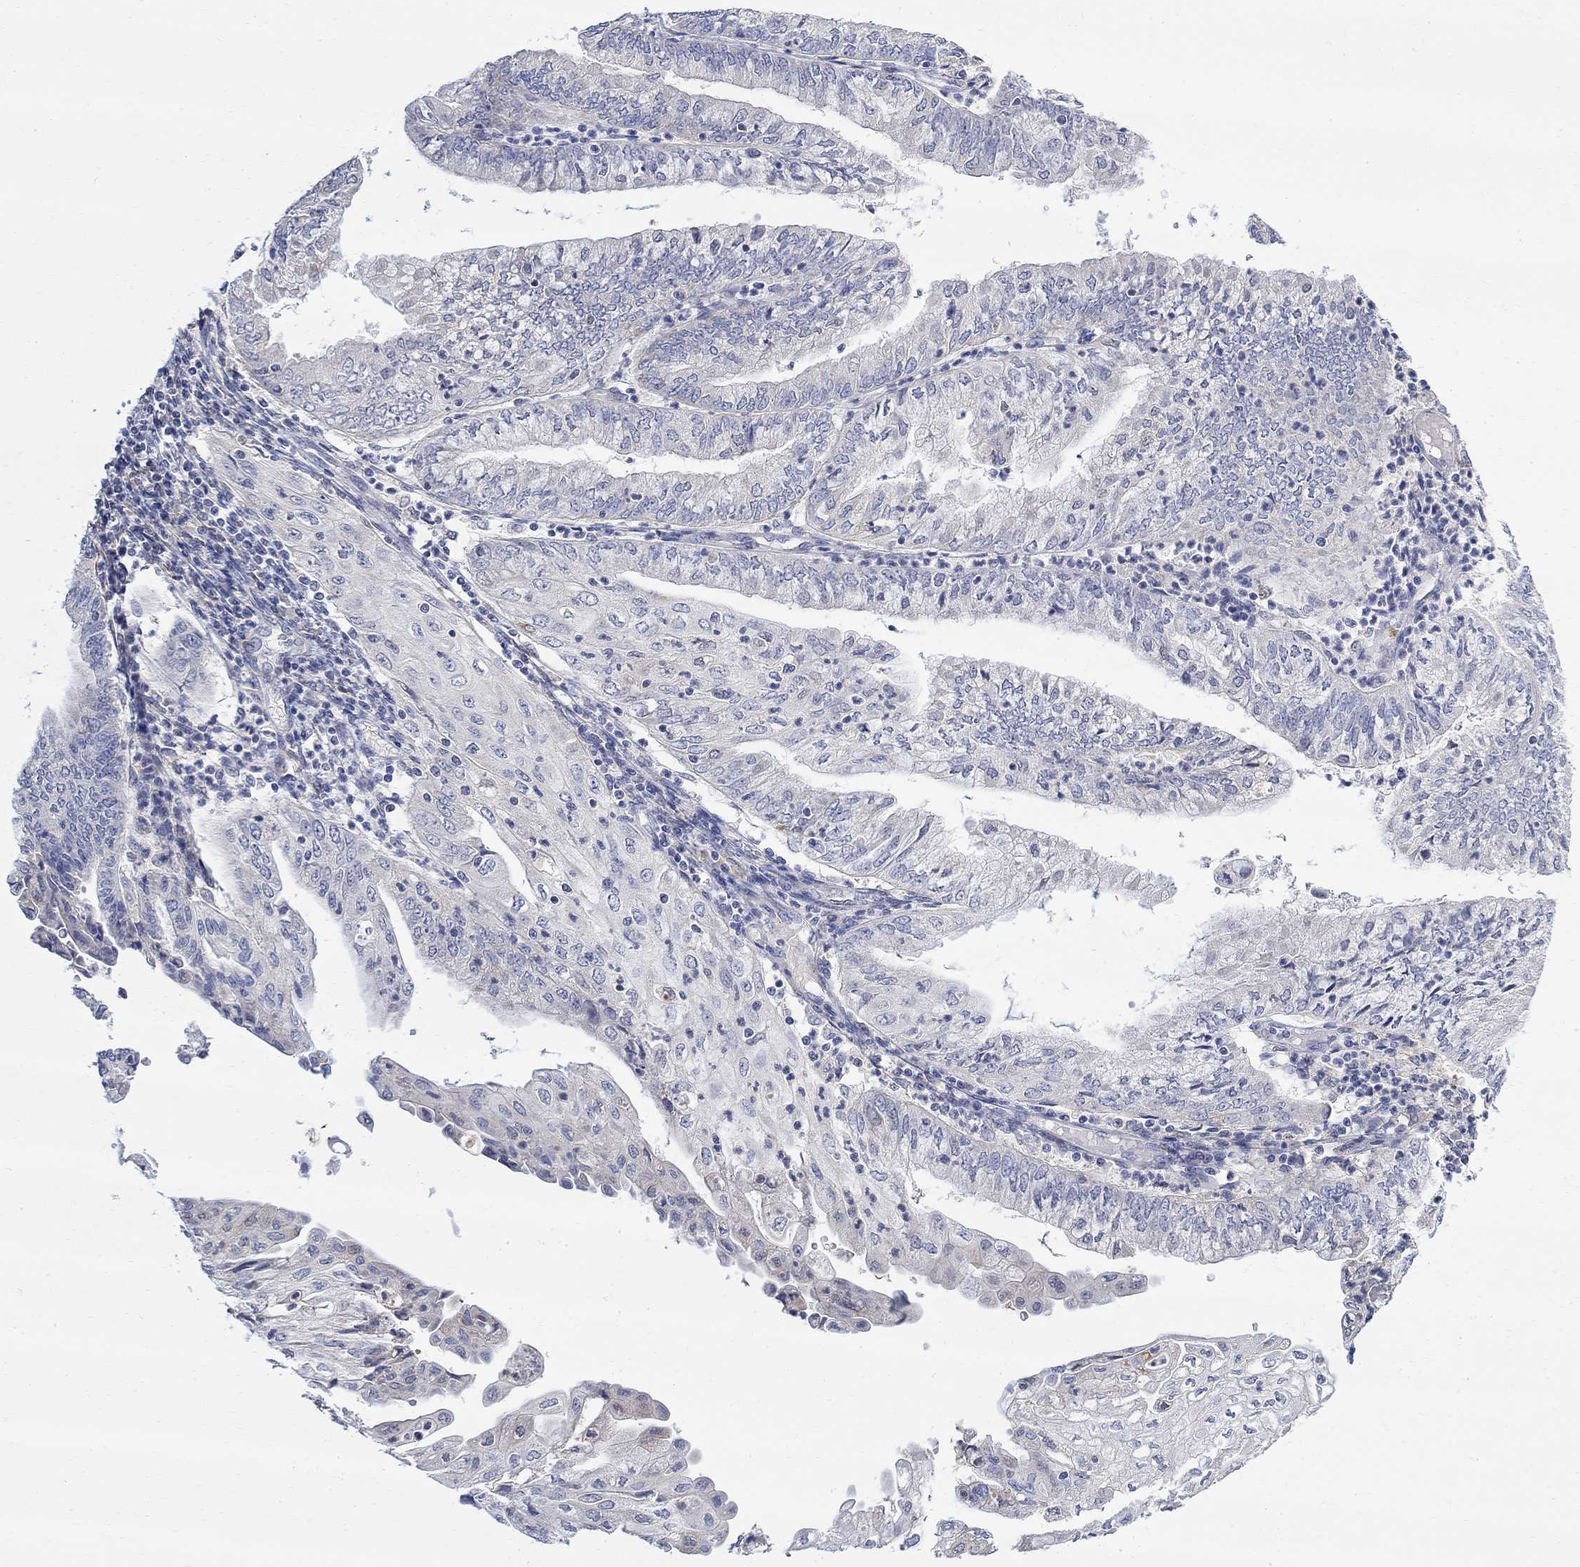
{"staining": {"intensity": "negative", "quantity": "none", "location": "none"}, "tissue": "endometrial cancer", "cell_type": "Tumor cells", "image_type": "cancer", "snomed": [{"axis": "morphology", "description": "Adenocarcinoma, NOS"}, {"axis": "topography", "description": "Endometrium"}], "caption": "Endometrial adenocarcinoma was stained to show a protein in brown. There is no significant expression in tumor cells. The staining is performed using DAB (3,3'-diaminobenzidine) brown chromogen with nuclei counter-stained in using hematoxylin.", "gene": "FNDC5", "patient": {"sex": "female", "age": 55}}